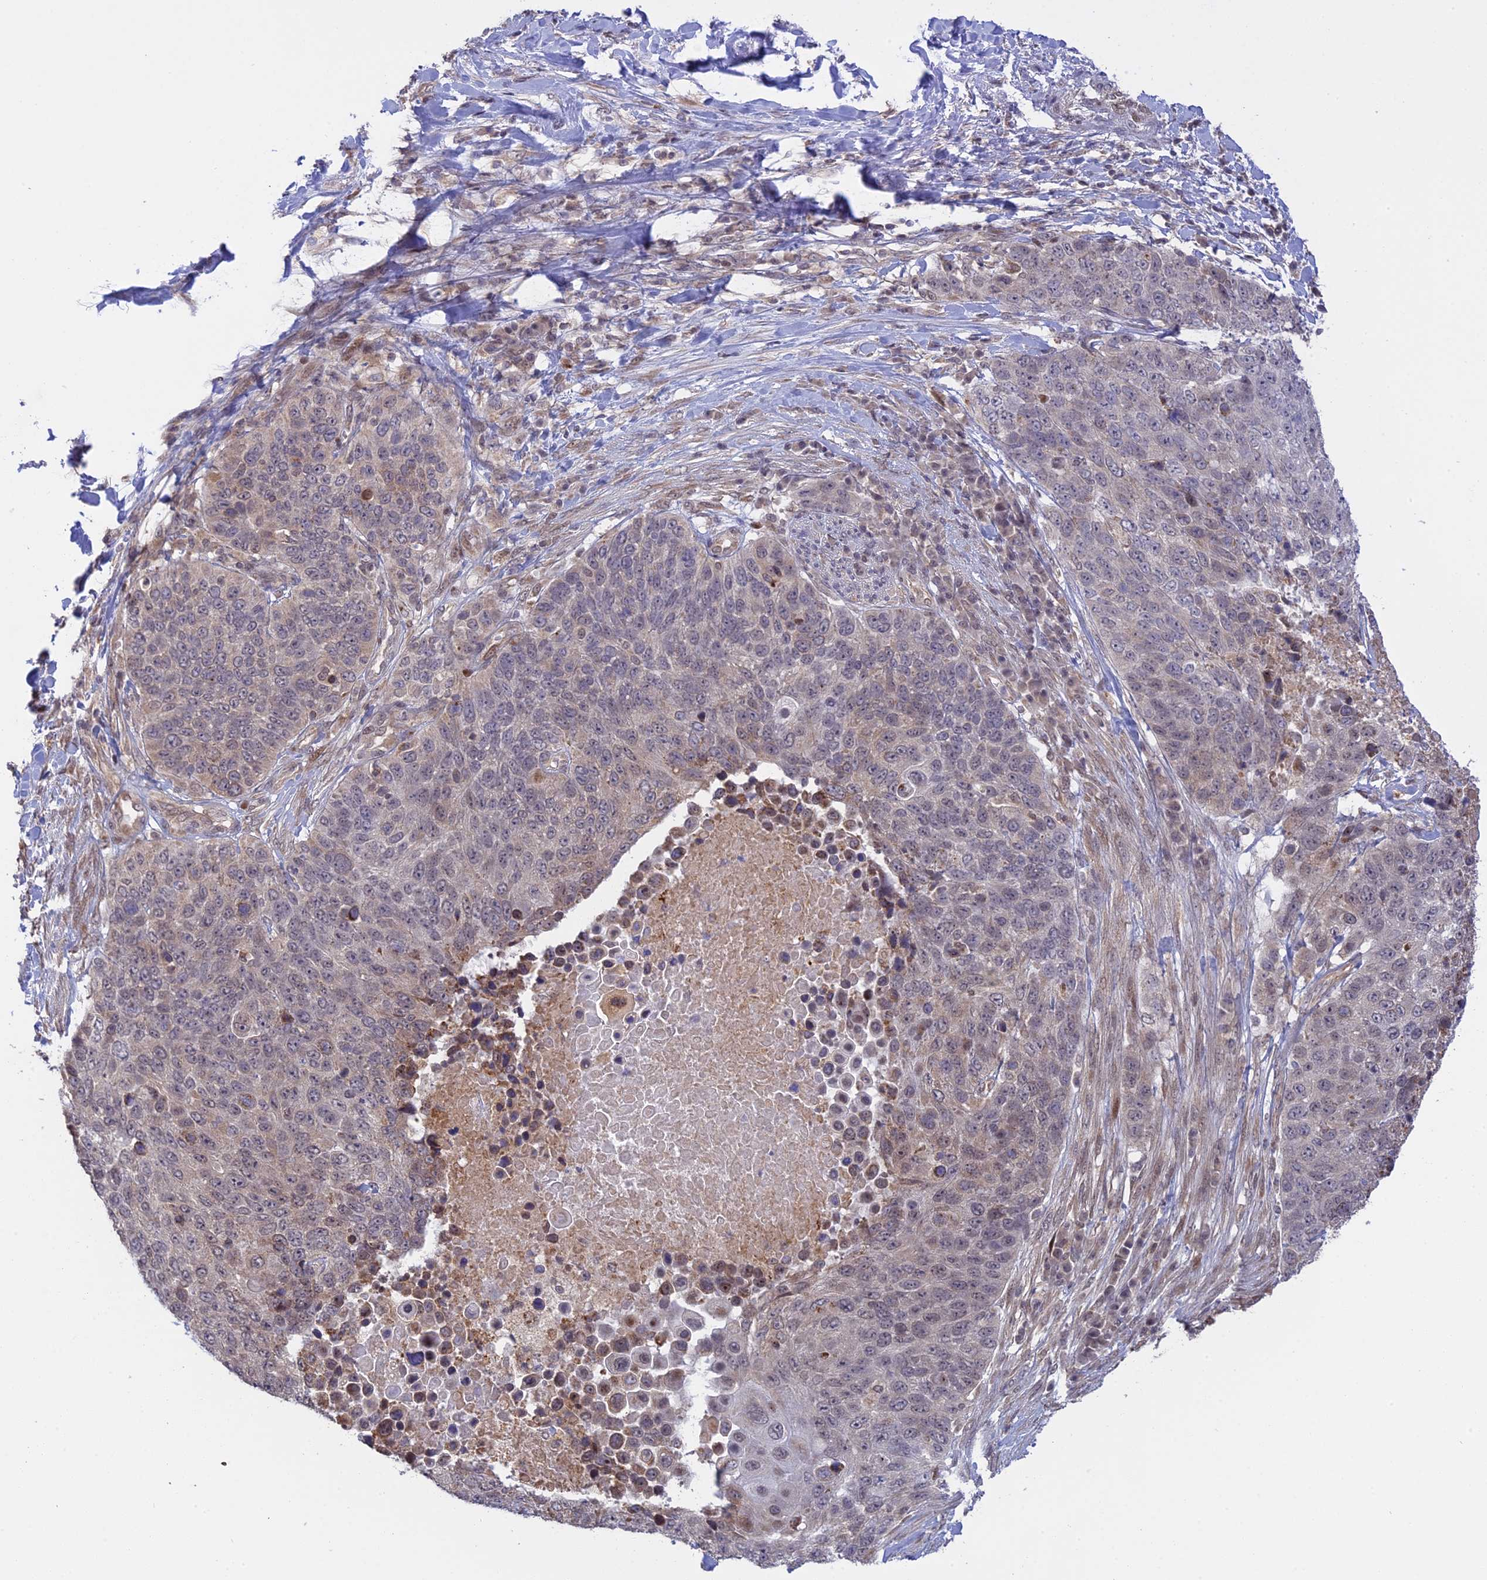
{"staining": {"intensity": "weak", "quantity": "<25%", "location": "nuclear"}, "tissue": "lung cancer", "cell_type": "Tumor cells", "image_type": "cancer", "snomed": [{"axis": "morphology", "description": "Normal tissue, NOS"}, {"axis": "morphology", "description": "Squamous cell carcinoma, NOS"}, {"axis": "topography", "description": "Lymph node"}, {"axis": "topography", "description": "Lung"}], "caption": "Immunohistochemical staining of human lung cancer exhibits no significant positivity in tumor cells. Nuclei are stained in blue.", "gene": "GSKIP", "patient": {"sex": "male", "age": 66}}